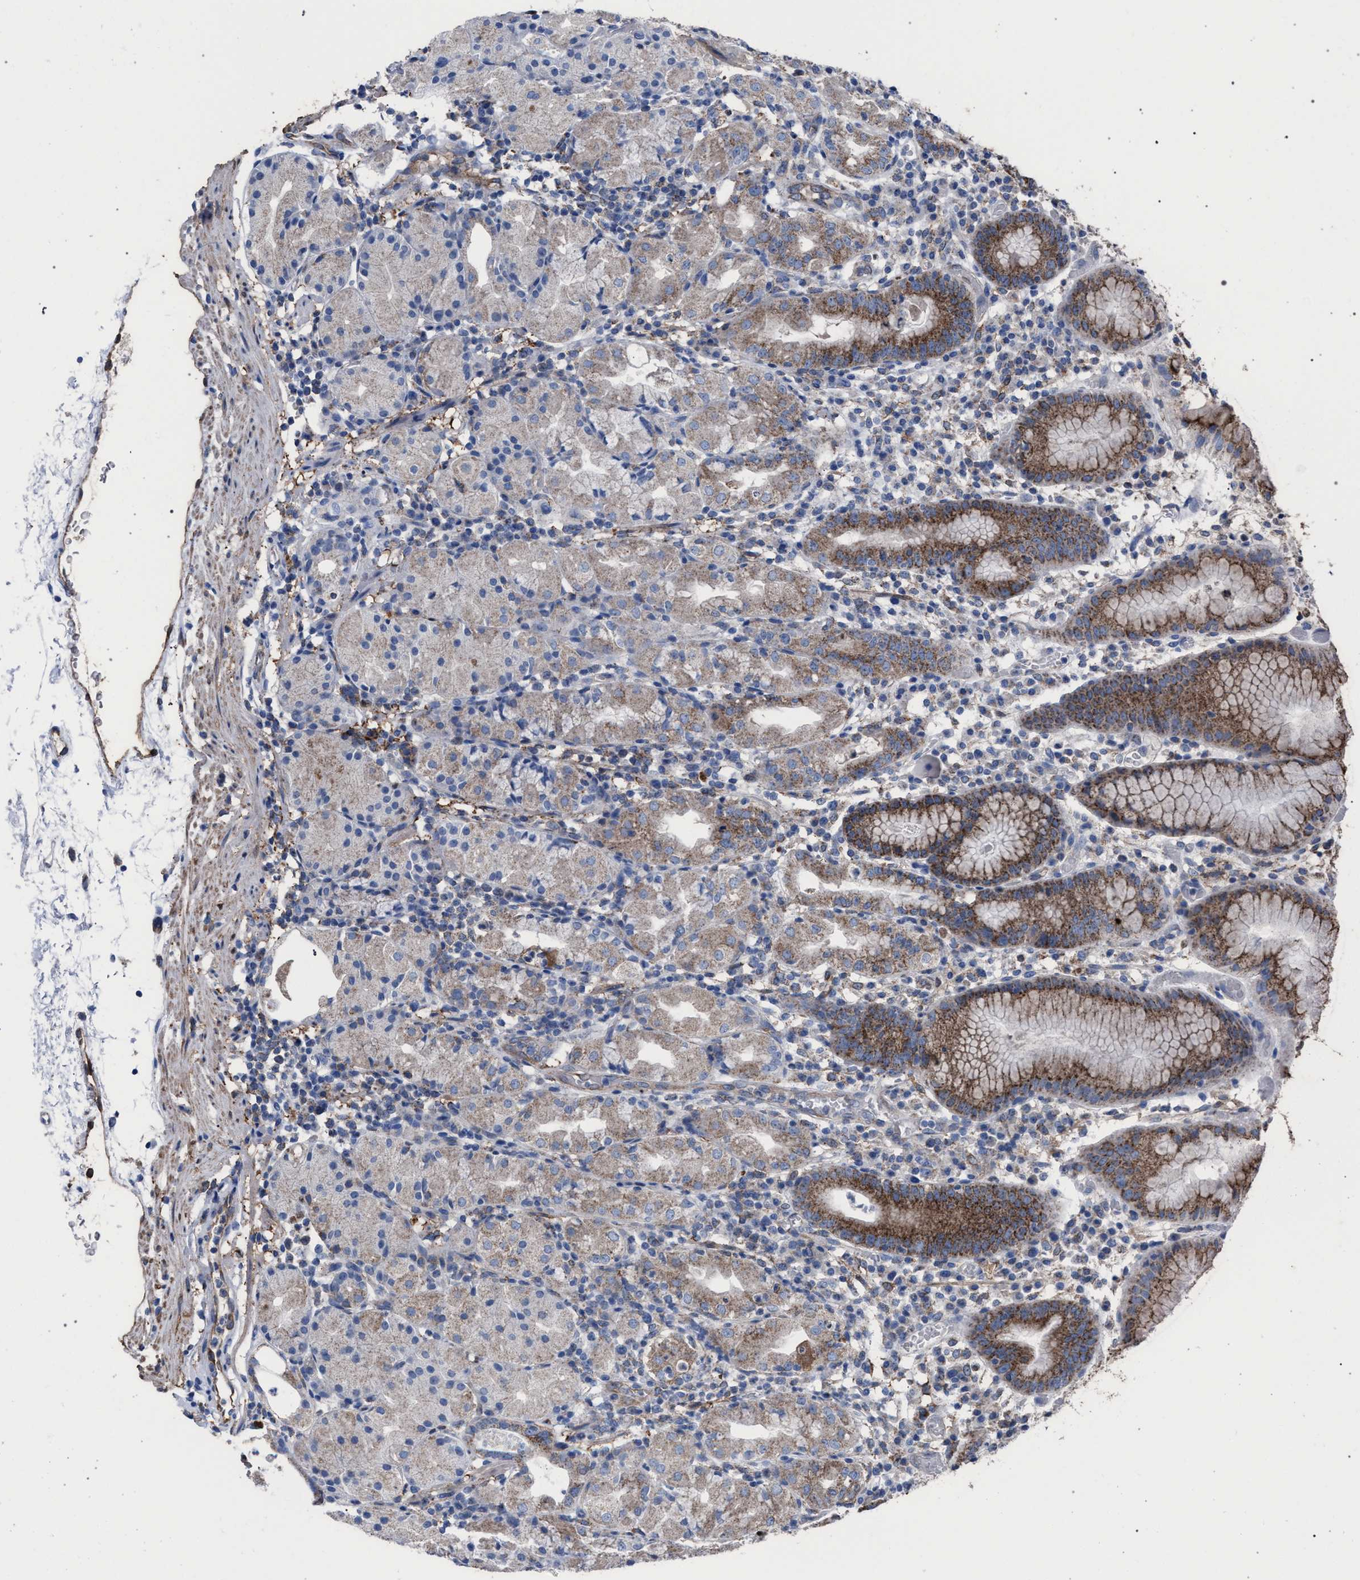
{"staining": {"intensity": "moderate", "quantity": "25%-75%", "location": "cytoplasmic/membranous"}, "tissue": "stomach", "cell_type": "Glandular cells", "image_type": "normal", "snomed": [{"axis": "morphology", "description": "Normal tissue, NOS"}, {"axis": "topography", "description": "Stomach"}, {"axis": "topography", "description": "Stomach, lower"}], "caption": "Stomach stained with a protein marker exhibits moderate staining in glandular cells.", "gene": "HSD17B4", "patient": {"sex": "female", "age": 75}}